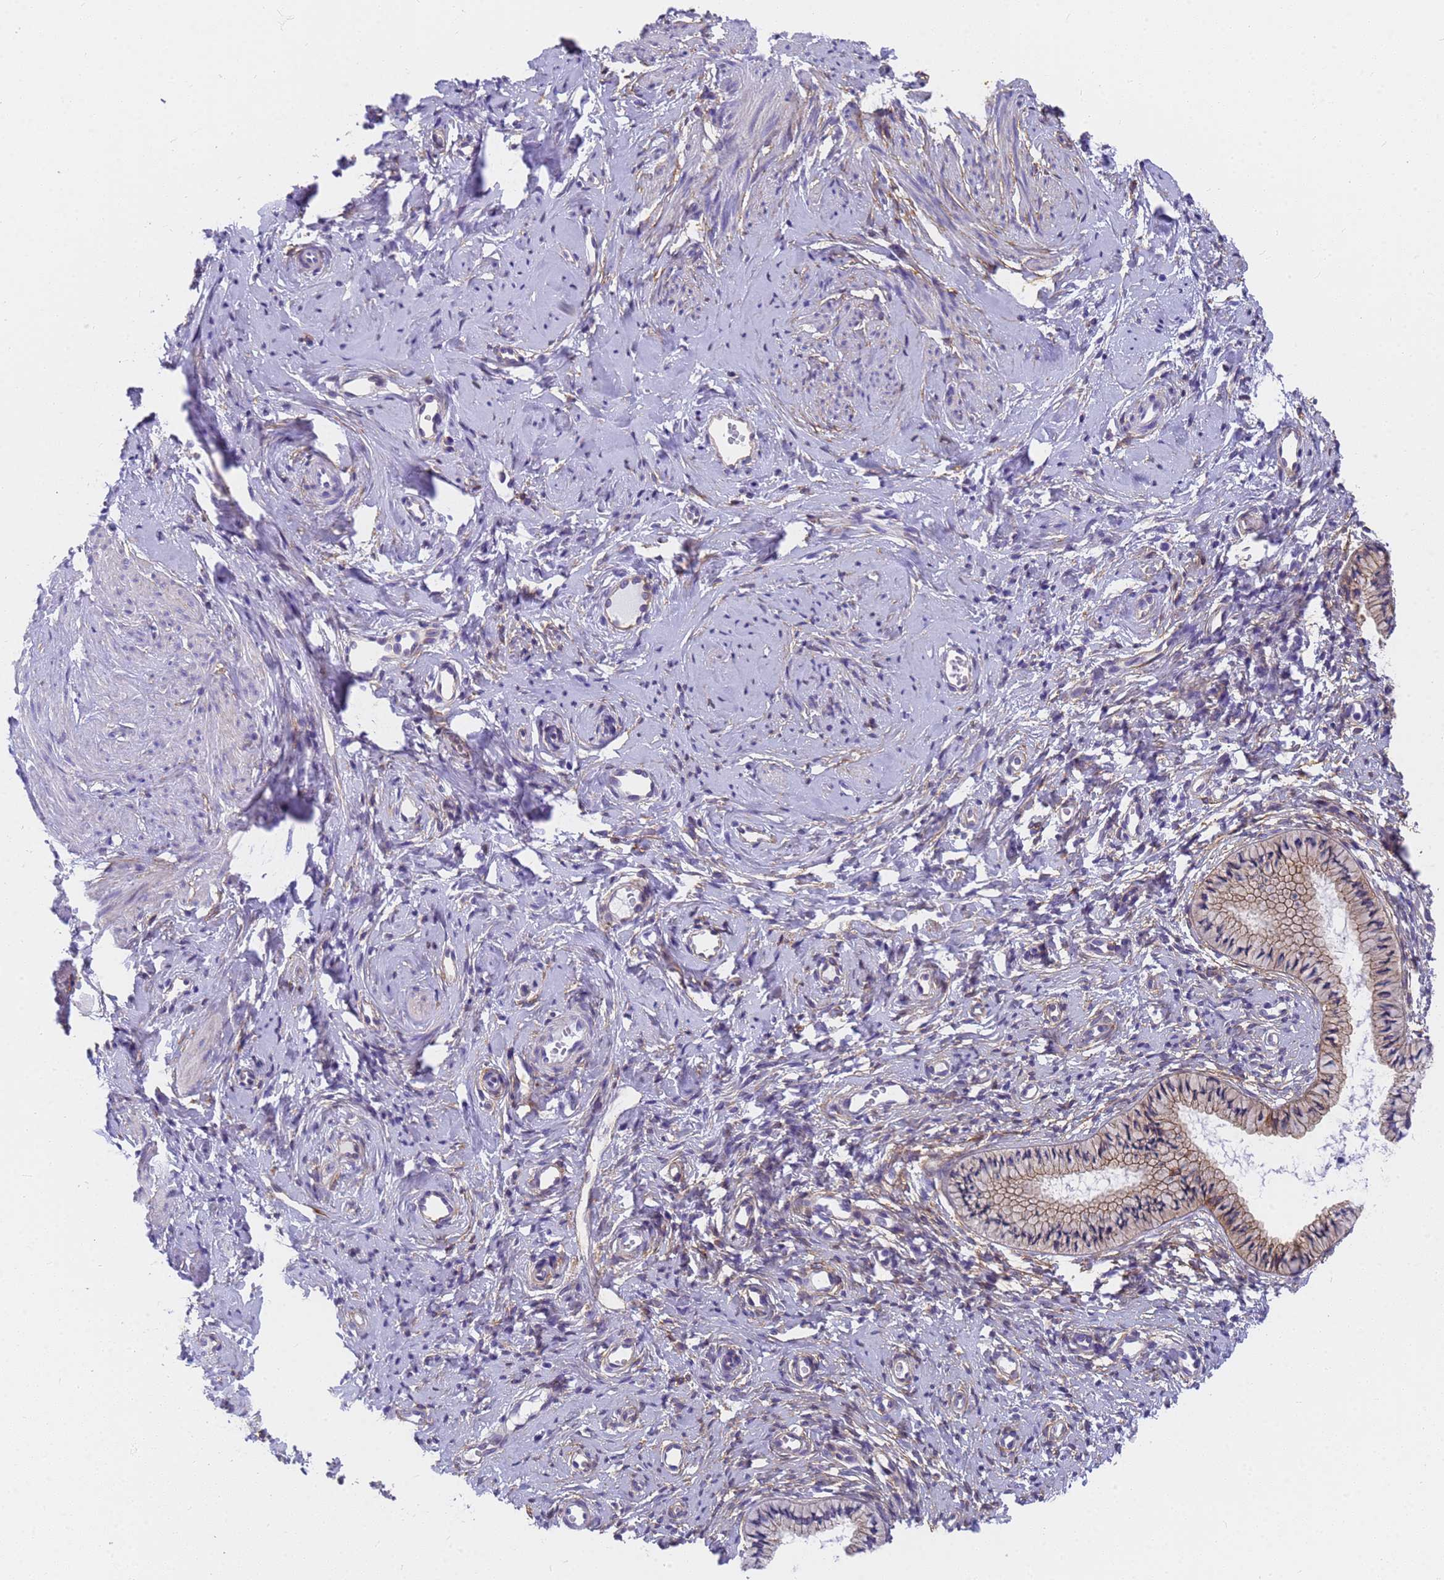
{"staining": {"intensity": "weak", "quantity": "25%-75%", "location": "cytoplasmic/membranous"}, "tissue": "cervix", "cell_type": "Glandular cells", "image_type": "normal", "snomed": [{"axis": "morphology", "description": "Normal tissue, NOS"}, {"axis": "topography", "description": "Cervix"}], "caption": "There is low levels of weak cytoplasmic/membranous staining in glandular cells of normal cervix, as demonstrated by immunohistochemical staining (brown color).", "gene": "MVB12A", "patient": {"sex": "female", "age": 57}}